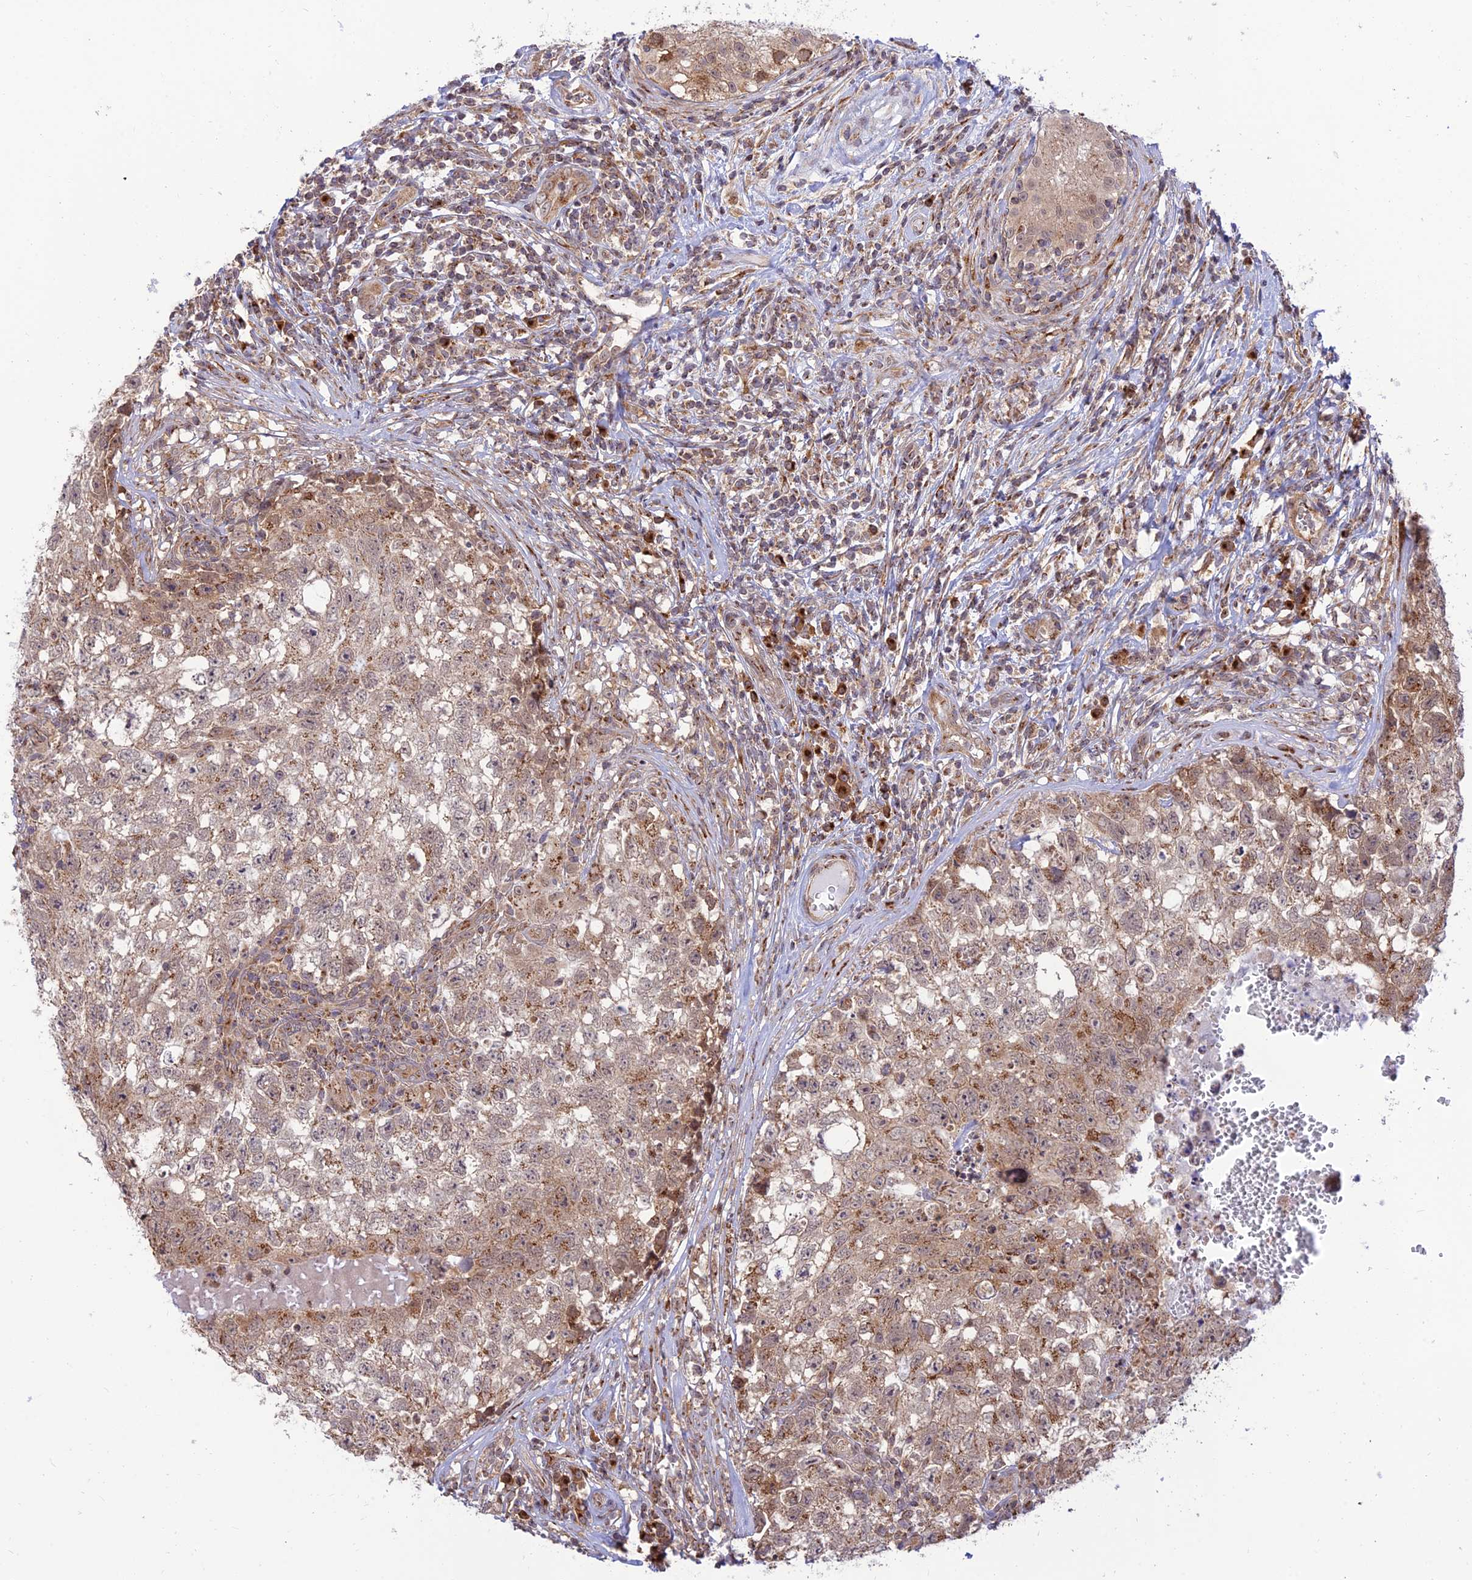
{"staining": {"intensity": "weak", "quantity": ">75%", "location": "cytoplasmic/membranous"}, "tissue": "testis cancer", "cell_type": "Tumor cells", "image_type": "cancer", "snomed": [{"axis": "morphology", "description": "Seminoma, NOS"}, {"axis": "morphology", "description": "Carcinoma, Embryonal, NOS"}, {"axis": "topography", "description": "Testis"}], "caption": "Seminoma (testis) stained with immunohistochemistry (IHC) reveals weak cytoplasmic/membranous expression in about >75% of tumor cells.", "gene": "GOLGA3", "patient": {"sex": "male", "age": 29}}